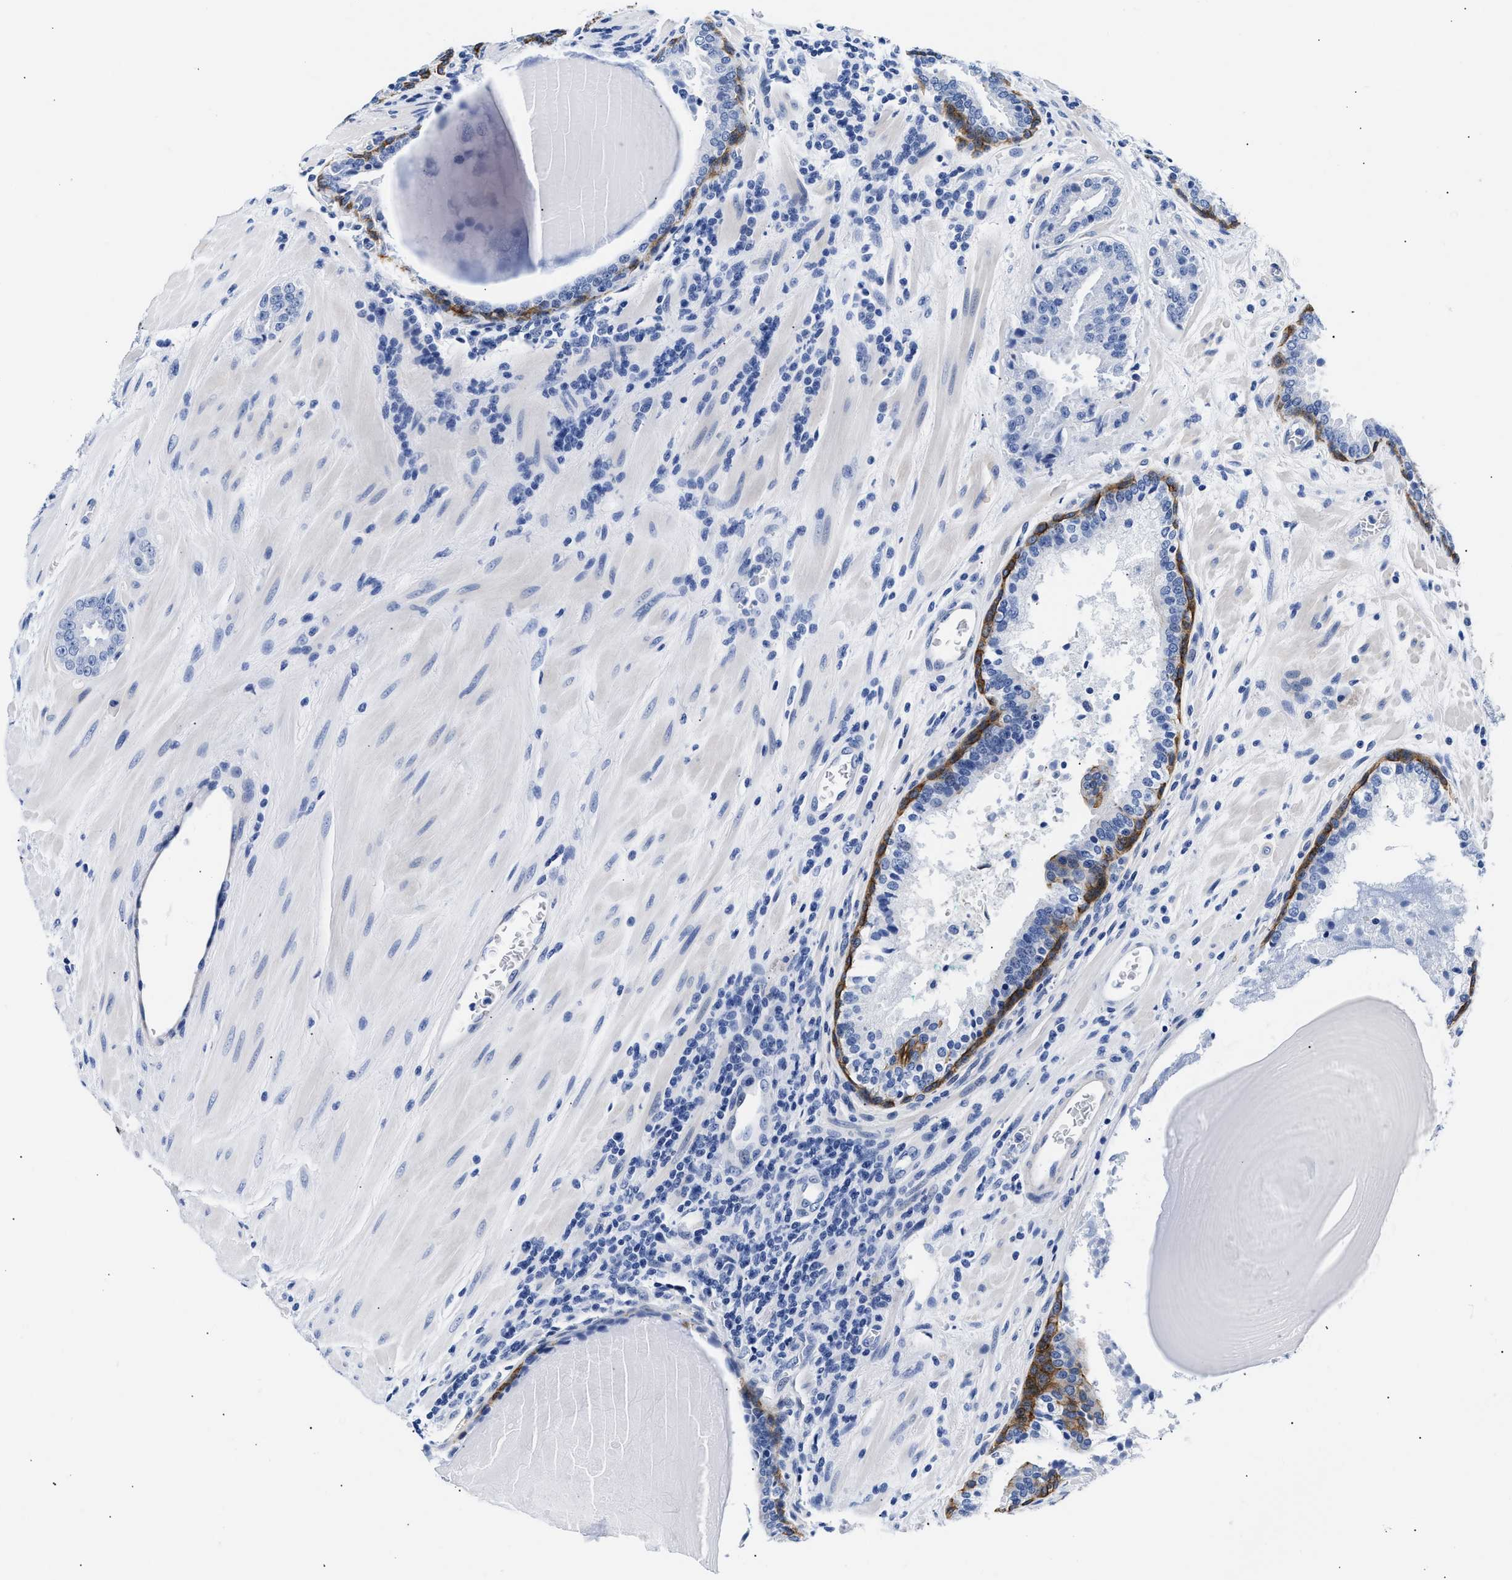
{"staining": {"intensity": "negative", "quantity": "none", "location": "none"}, "tissue": "prostate cancer", "cell_type": "Tumor cells", "image_type": "cancer", "snomed": [{"axis": "morphology", "description": "Adenocarcinoma, High grade"}, {"axis": "topography", "description": "Prostate"}], "caption": "This micrograph is of high-grade adenocarcinoma (prostate) stained with immunohistochemistry to label a protein in brown with the nuclei are counter-stained blue. There is no positivity in tumor cells. Nuclei are stained in blue.", "gene": "TRIM29", "patient": {"sex": "male", "age": 60}}